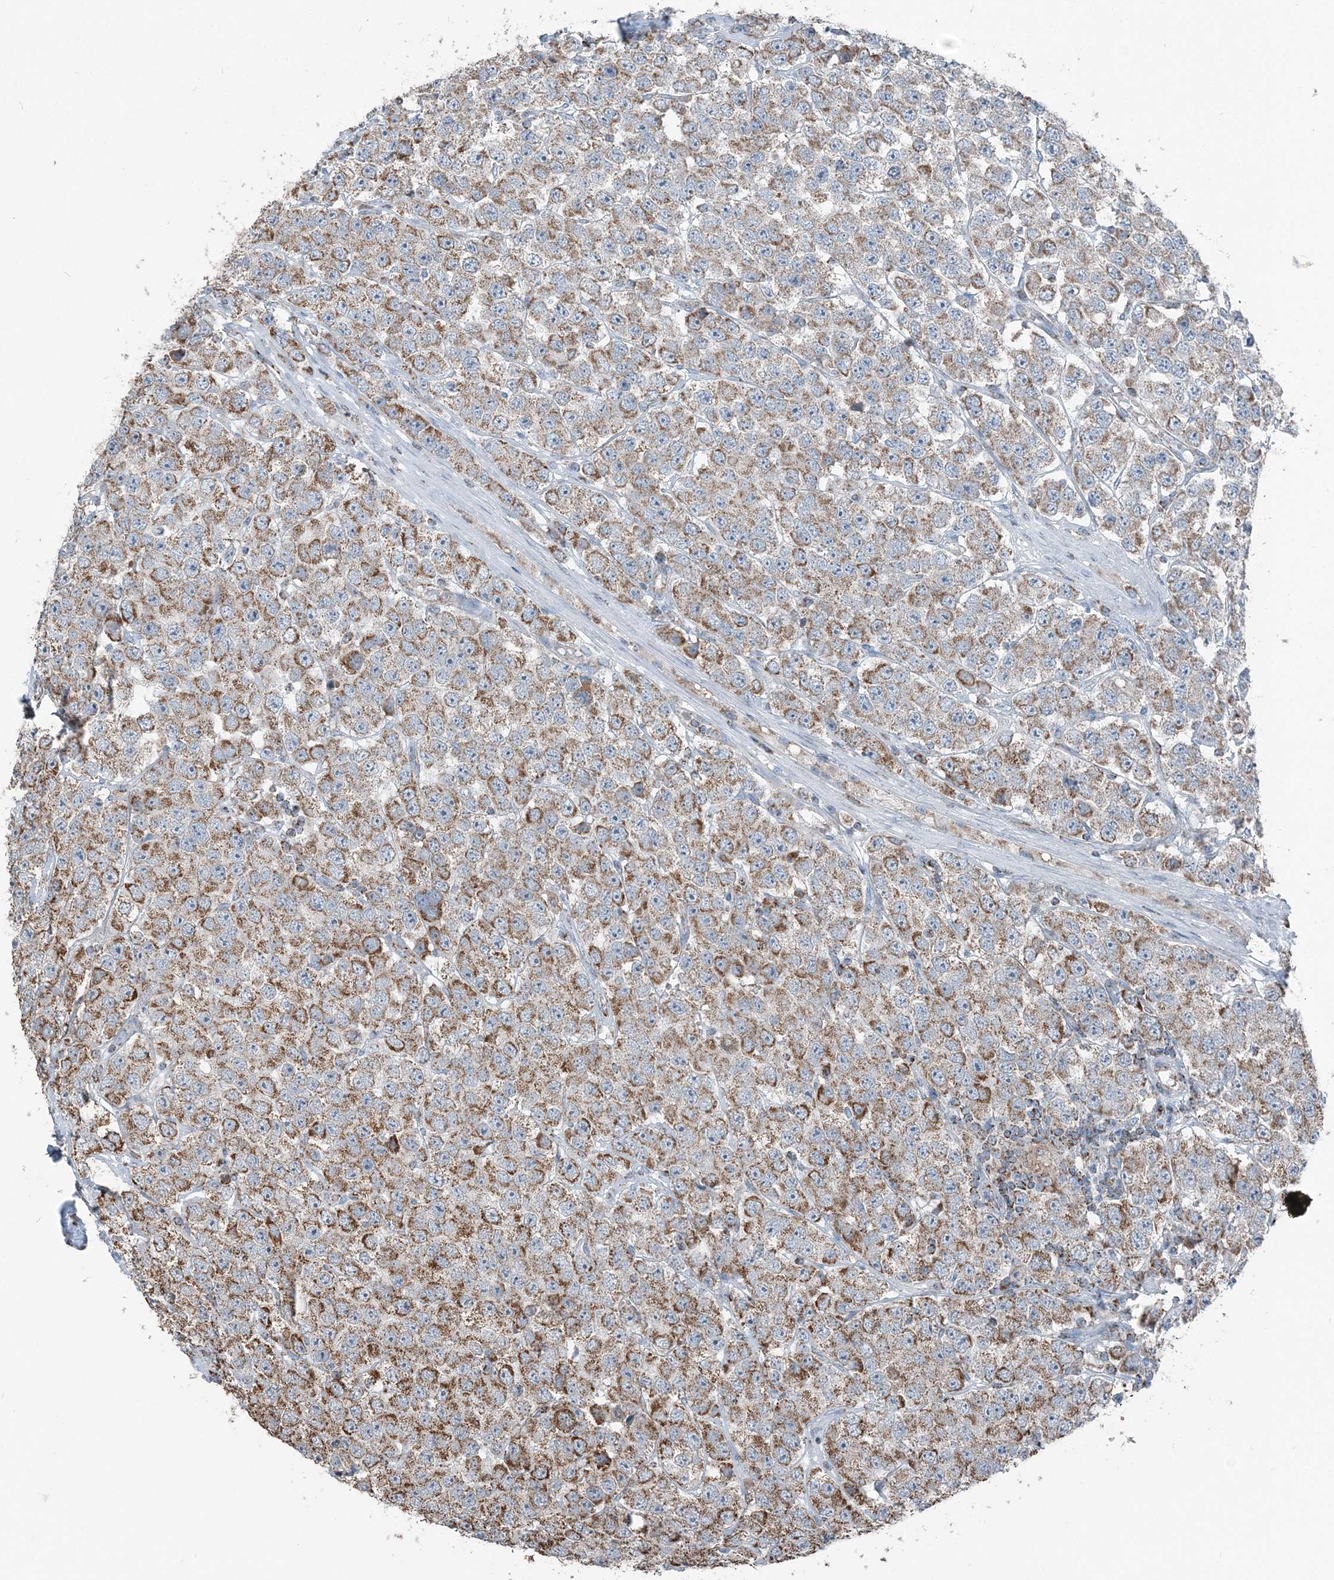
{"staining": {"intensity": "moderate", "quantity": ">75%", "location": "cytoplasmic/membranous"}, "tissue": "testis cancer", "cell_type": "Tumor cells", "image_type": "cancer", "snomed": [{"axis": "morphology", "description": "Seminoma, NOS"}, {"axis": "topography", "description": "Testis"}], "caption": "This is an image of immunohistochemistry (IHC) staining of testis cancer (seminoma), which shows moderate expression in the cytoplasmic/membranous of tumor cells.", "gene": "SUCLG1", "patient": {"sex": "male", "age": 28}}